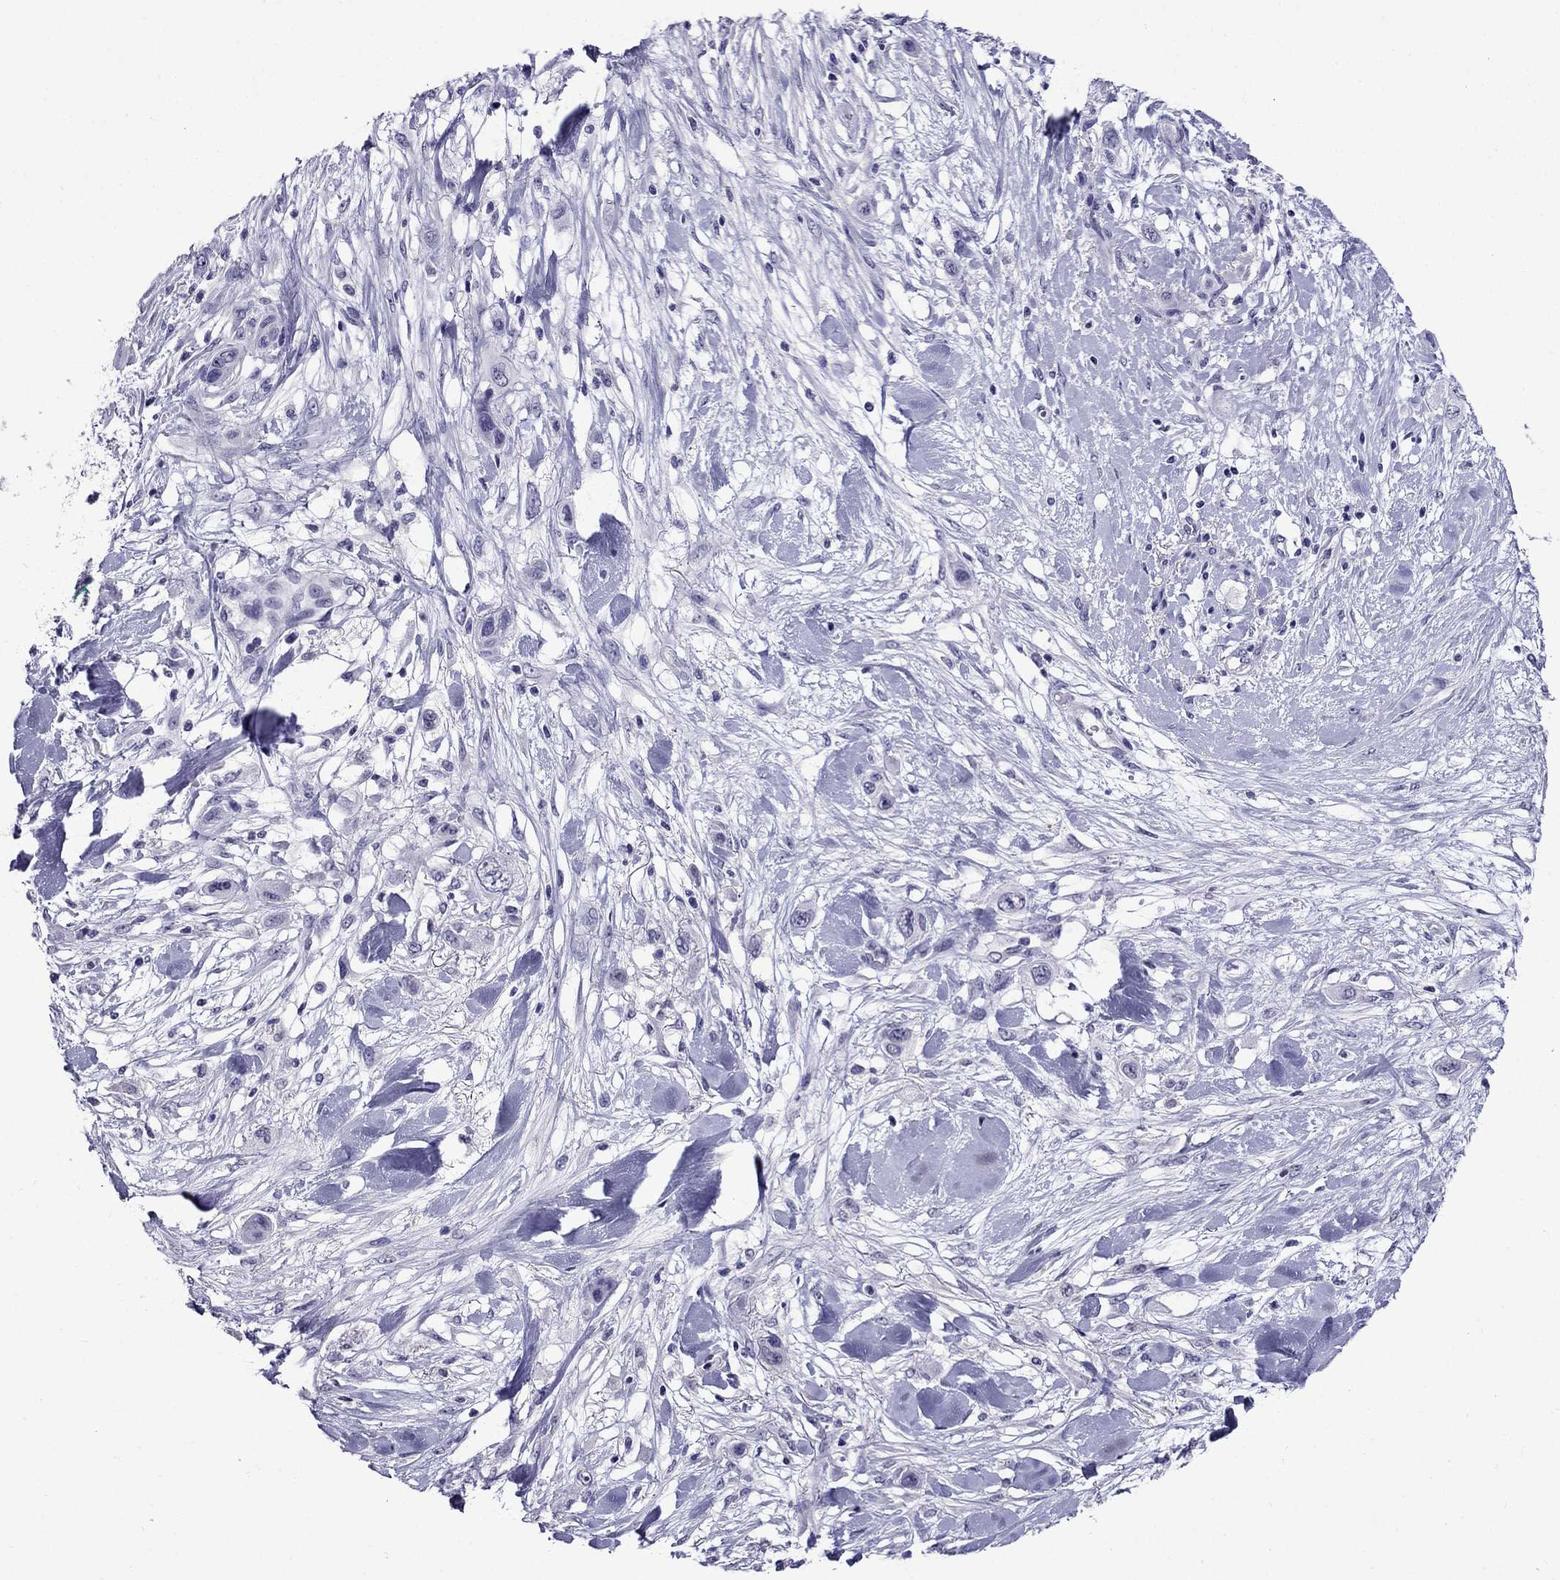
{"staining": {"intensity": "negative", "quantity": "none", "location": "none"}, "tissue": "skin cancer", "cell_type": "Tumor cells", "image_type": "cancer", "snomed": [{"axis": "morphology", "description": "Squamous cell carcinoma, NOS"}, {"axis": "topography", "description": "Skin"}], "caption": "Protein analysis of skin cancer demonstrates no significant positivity in tumor cells.", "gene": "OLFM4", "patient": {"sex": "male", "age": 79}}